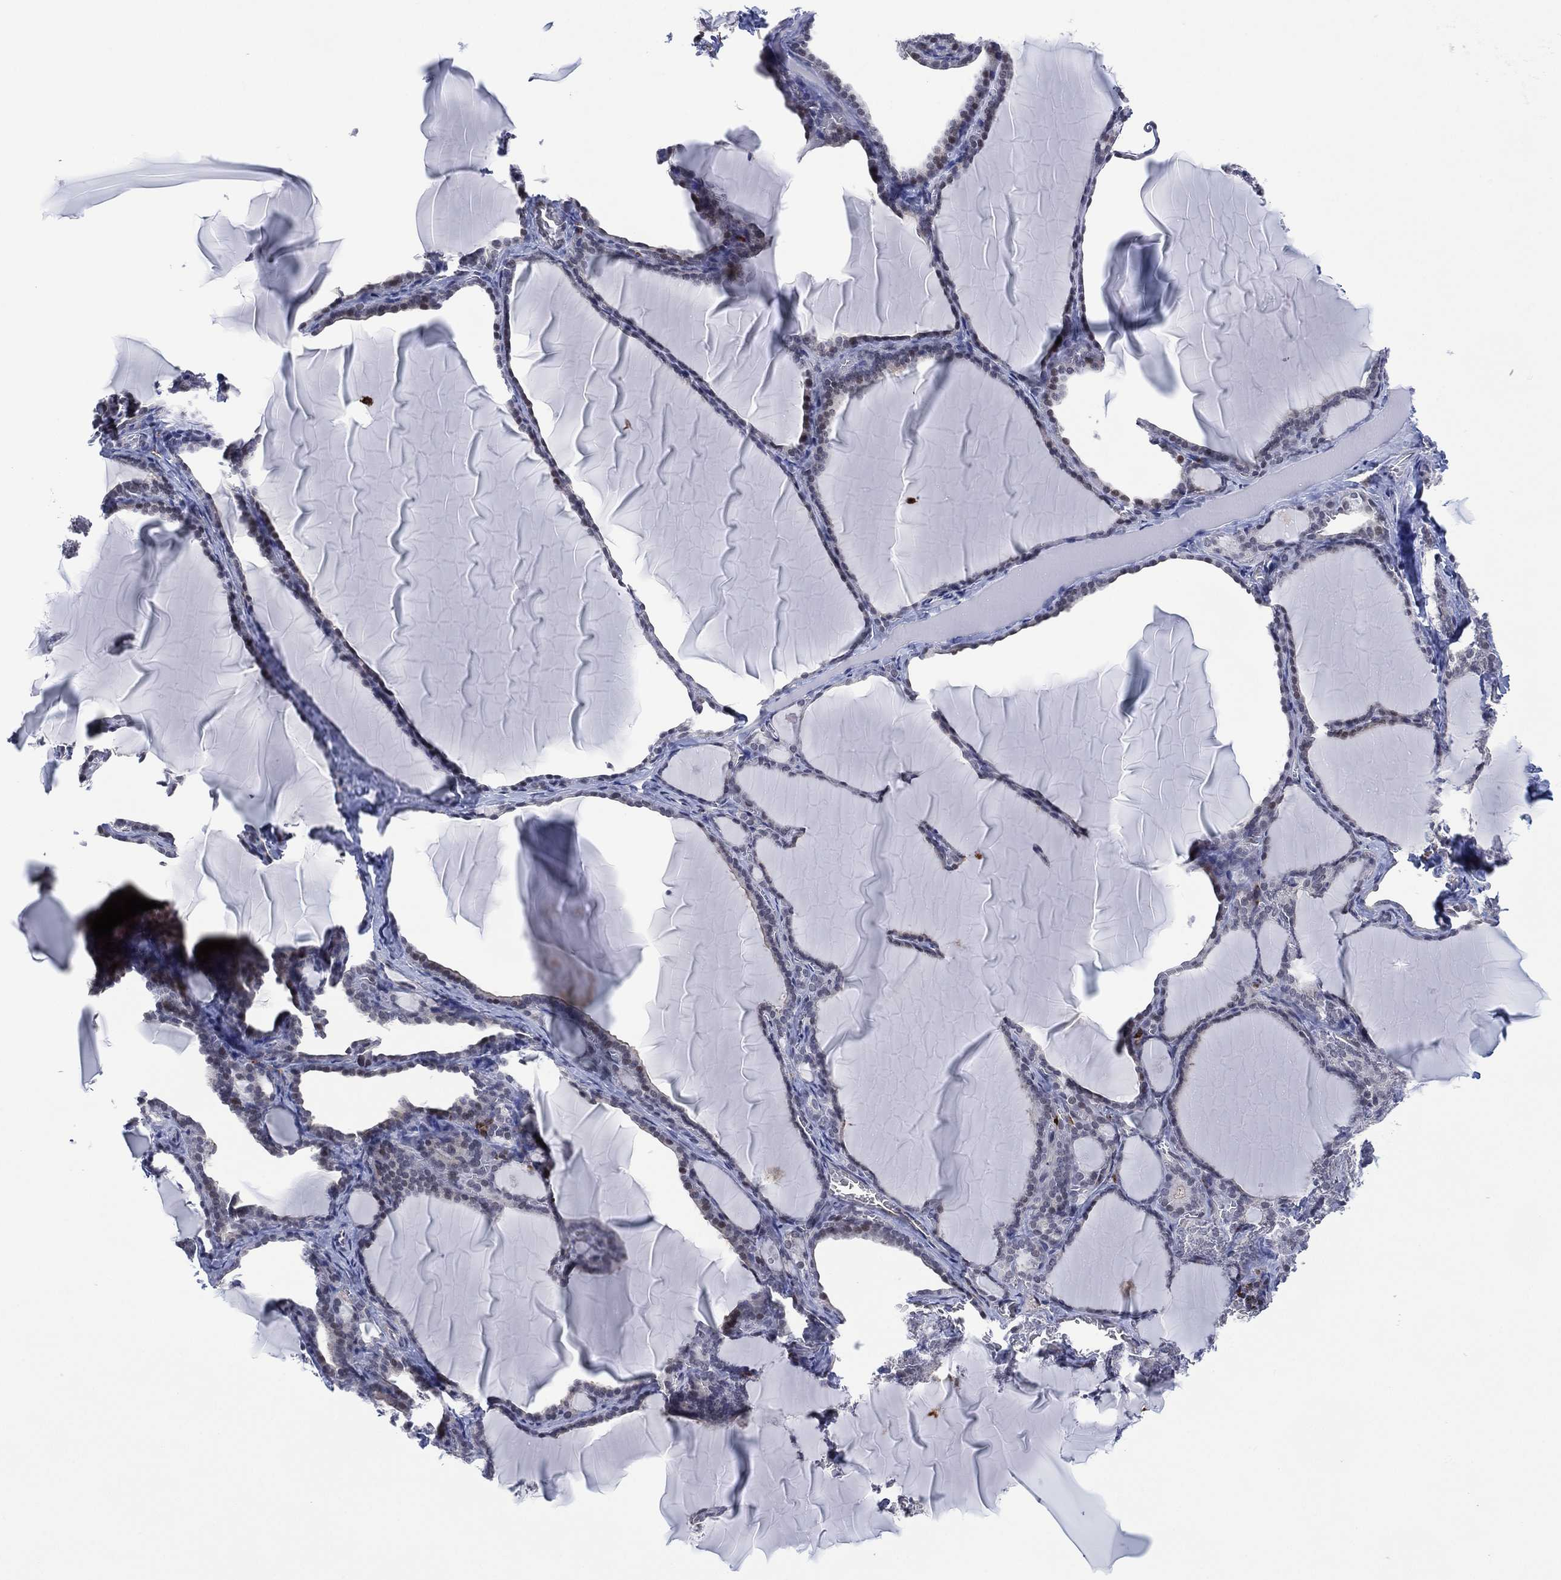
{"staining": {"intensity": "negative", "quantity": "none", "location": "none"}, "tissue": "thyroid gland", "cell_type": "Glandular cells", "image_type": "normal", "snomed": [{"axis": "morphology", "description": "Normal tissue, NOS"}, {"axis": "morphology", "description": "Hyperplasia, NOS"}, {"axis": "topography", "description": "Thyroid gland"}], "caption": "High power microscopy photomicrograph of an immunohistochemistry (IHC) histopathology image of unremarkable thyroid gland, revealing no significant positivity in glandular cells. (DAB (3,3'-diaminobenzidine) immunohistochemistry, high magnification).", "gene": "DPP4", "patient": {"sex": "female", "age": 27}}